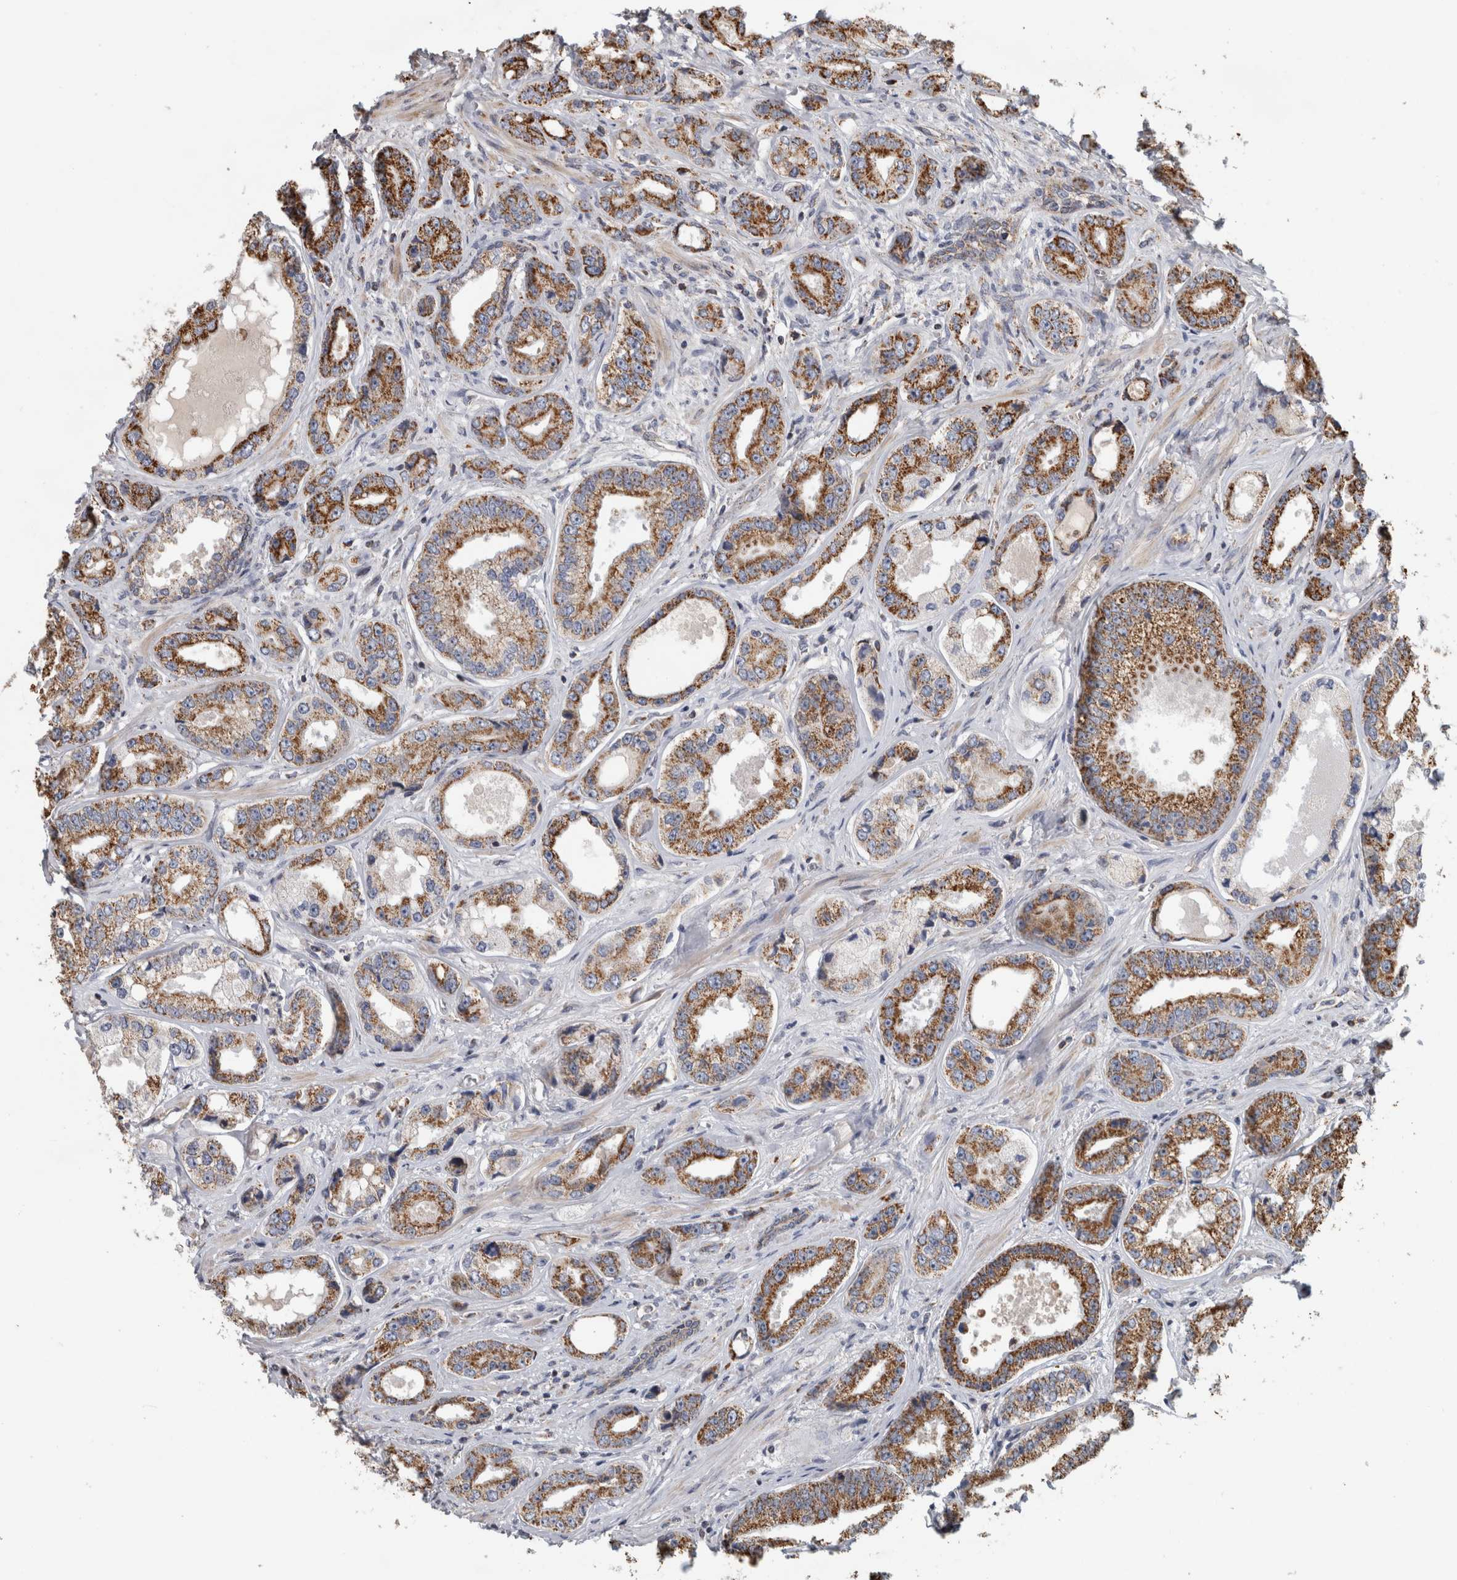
{"staining": {"intensity": "moderate", "quantity": ">75%", "location": "cytoplasmic/membranous"}, "tissue": "prostate cancer", "cell_type": "Tumor cells", "image_type": "cancer", "snomed": [{"axis": "morphology", "description": "Adenocarcinoma, High grade"}, {"axis": "topography", "description": "Prostate"}], "caption": "Brown immunohistochemical staining in human adenocarcinoma (high-grade) (prostate) demonstrates moderate cytoplasmic/membranous positivity in approximately >75% of tumor cells.", "gene": "ST8SIA1", "patient": {"sex": "male", "age": 61}}